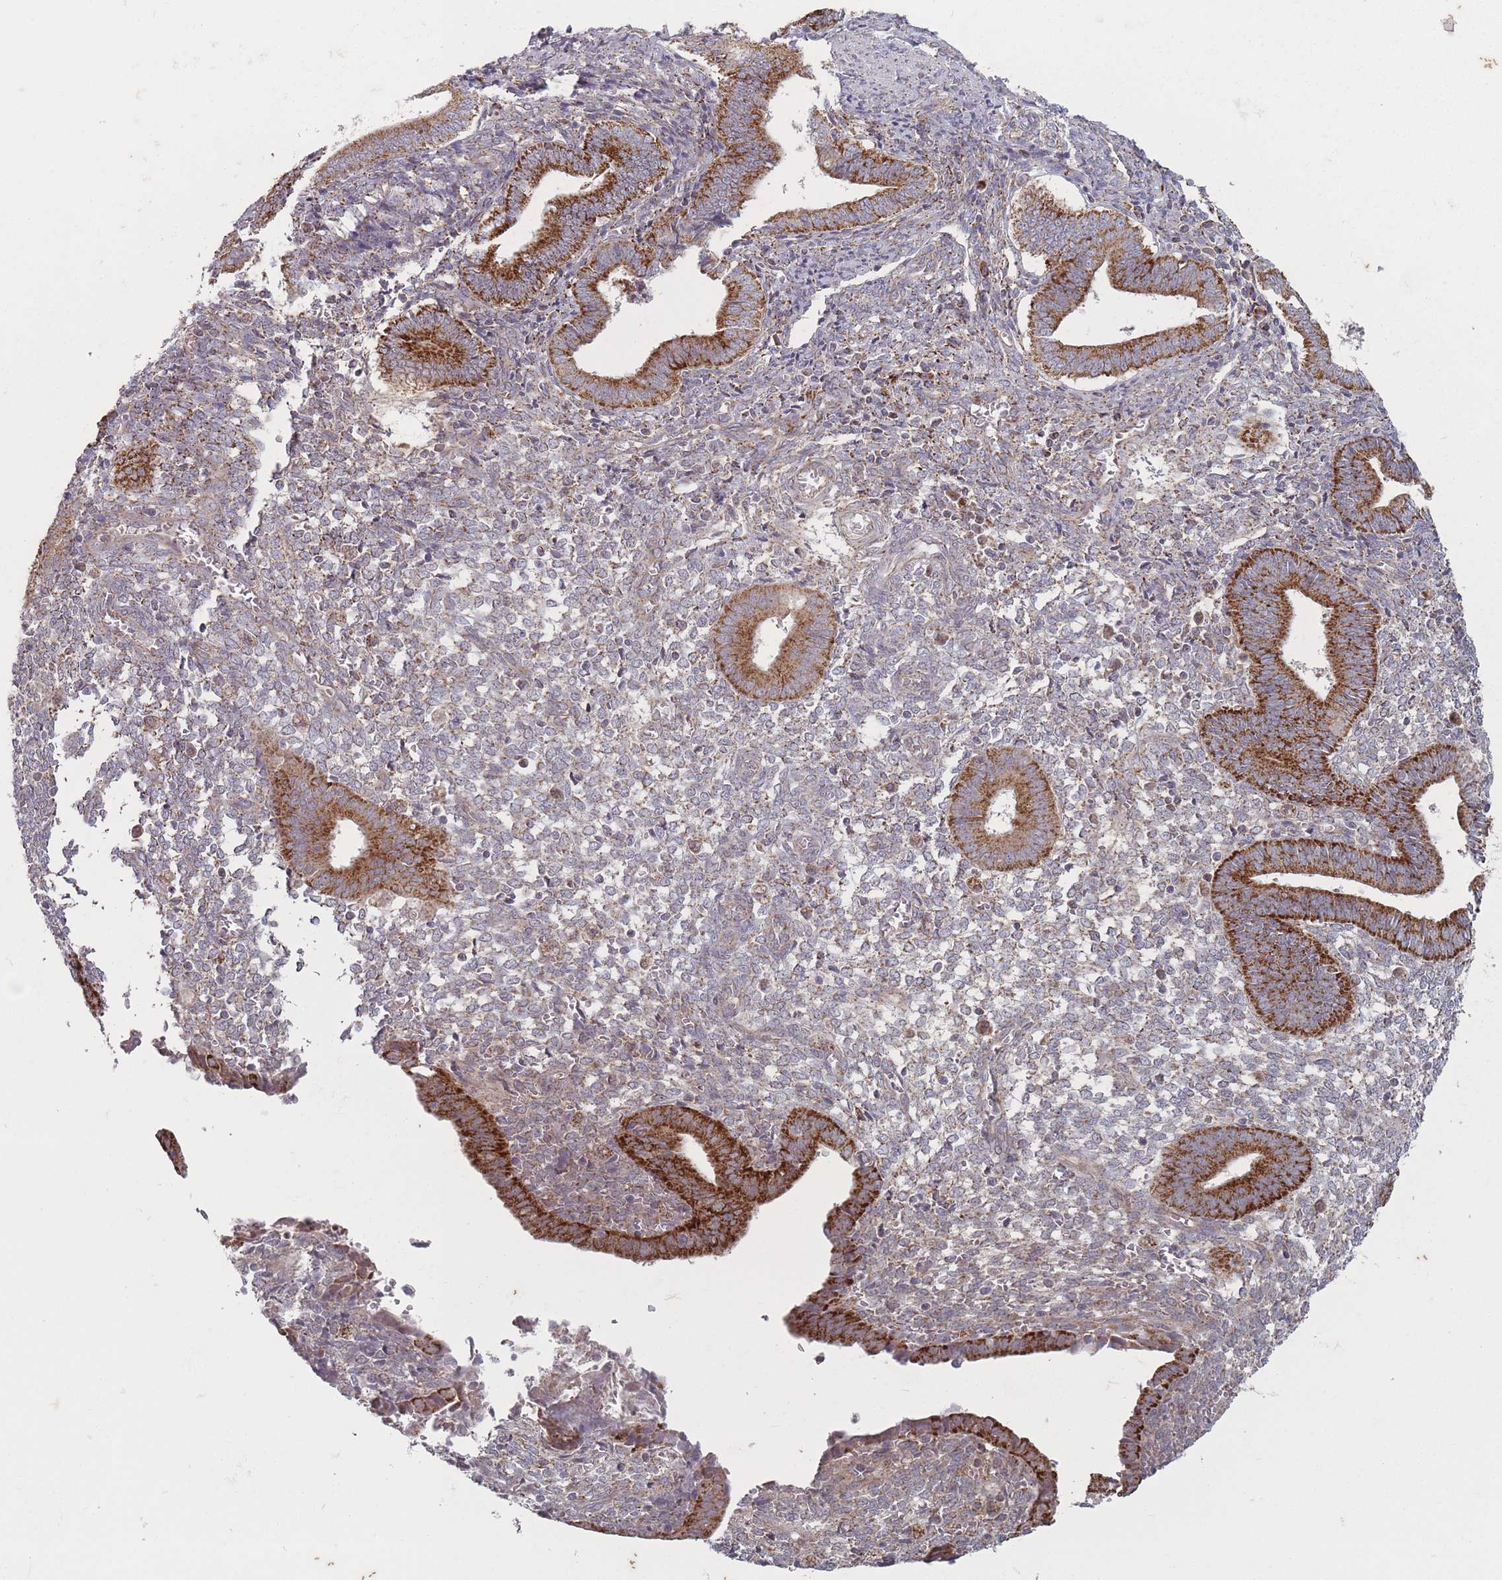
{"staining": {"intensity": "weak", "quantity": "<25%", "location": "cytoplasmic/membranous"}, "tissue": "endometrium", "cell_type": "Cells in endometrial stroma", "image_type": "normal", "snomed": [{"axis": "morphology", "description": "Normal tissue, NOS"}, {"axis": "topography", "description": "Other"}, {"axis": "topography", "description": "Endometrium"}], "caption": "This photomicrograph is of normal endometrium stained with immunohistochemistry to label a protein in brown with the nuclei are counter-stained blue. There is no expression in cells in endometrial stroma.", "gene": "OR10Q1", "patient": {"sex": "female", "age": 44}}